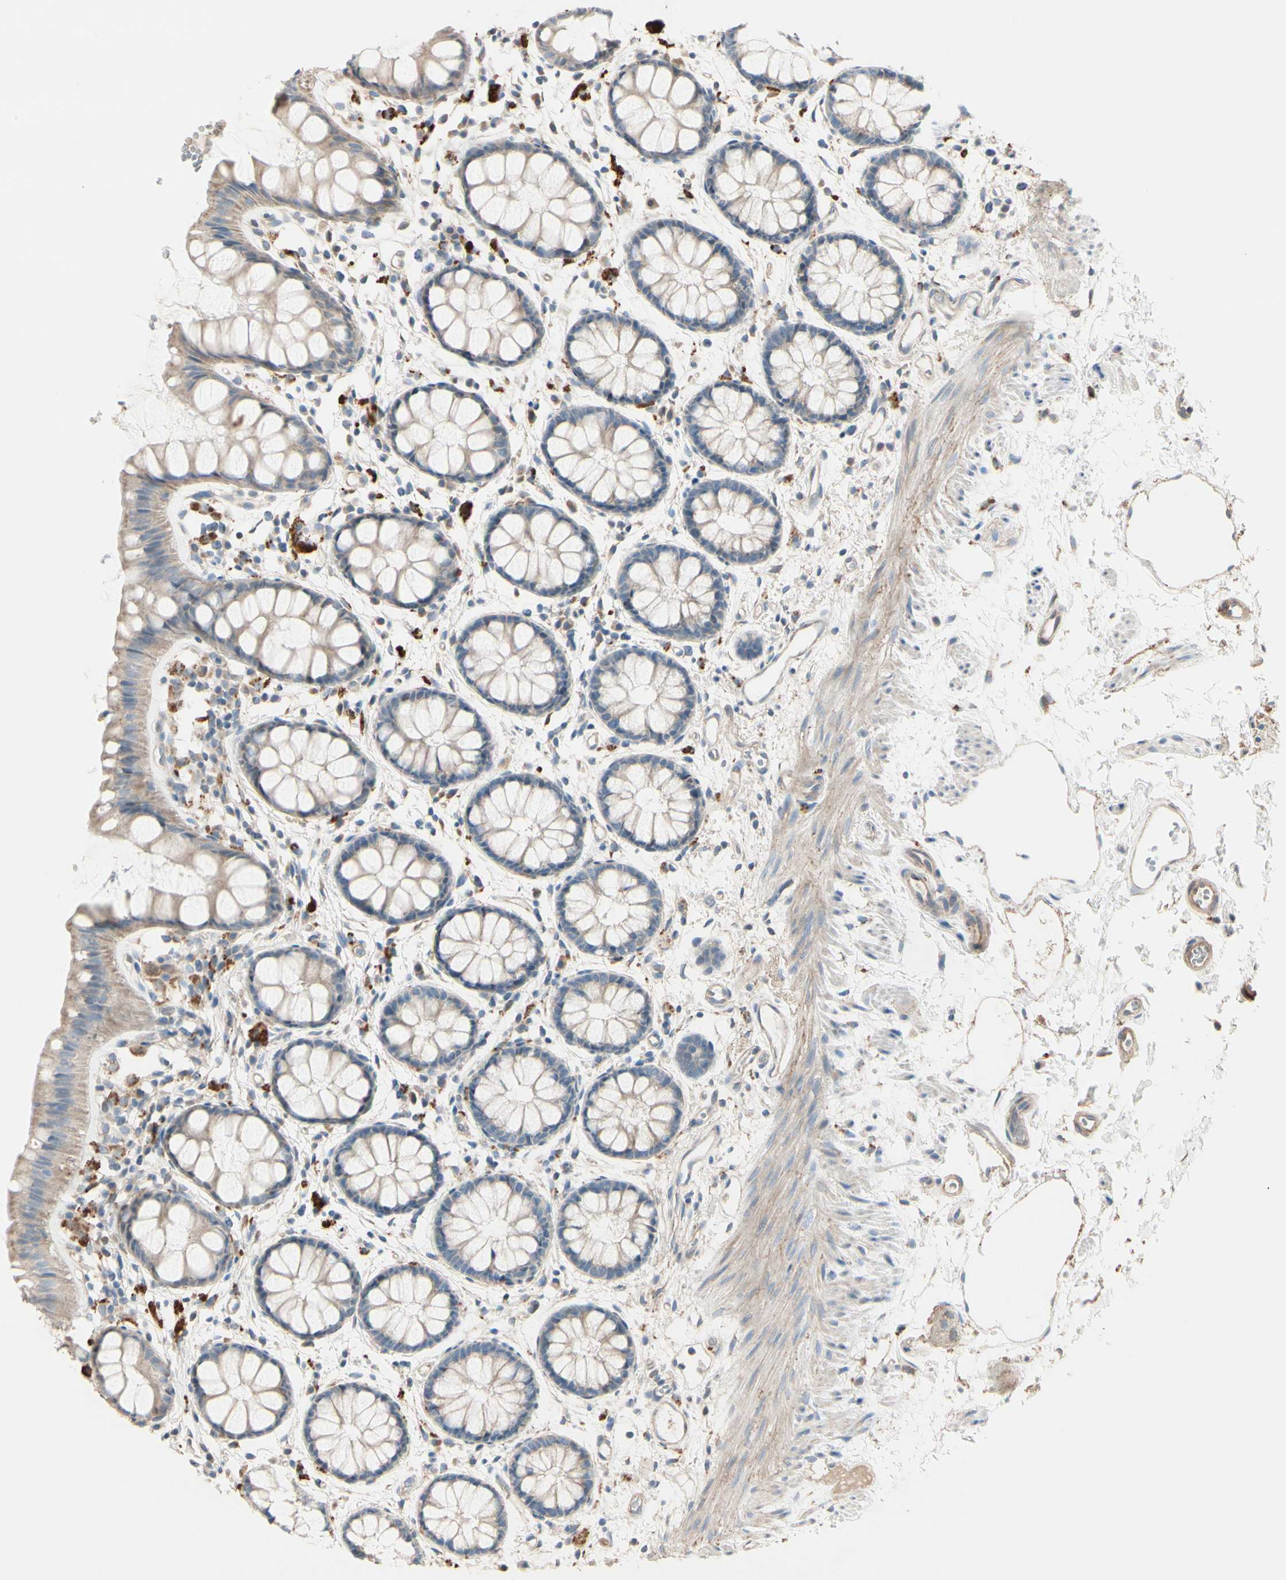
{"staining": {"intensity": "weak", "quantity": ">75%", "location": "cytoplasmic/membranous"}, "tissue": "rectum", "cell_type": "Glandular cells", "image_type": "normal", "snomed": [{"axis": "morphology", "description": "Normal tissue, NOS"}, {"axis": "topography", "description": "Rectum"}], "caption": "Benign rectum demonstrates weak cytoplasmic/membranous expression in about >75% of glandular cells, visualized by immunohistochemistry. The staining was performed using DAB, with brown indicating positive protein expression. Nuclei are stained blue with hematoxylin.", "gene": "EPHA3", "patient": {"sex": "female", "age": 66}}